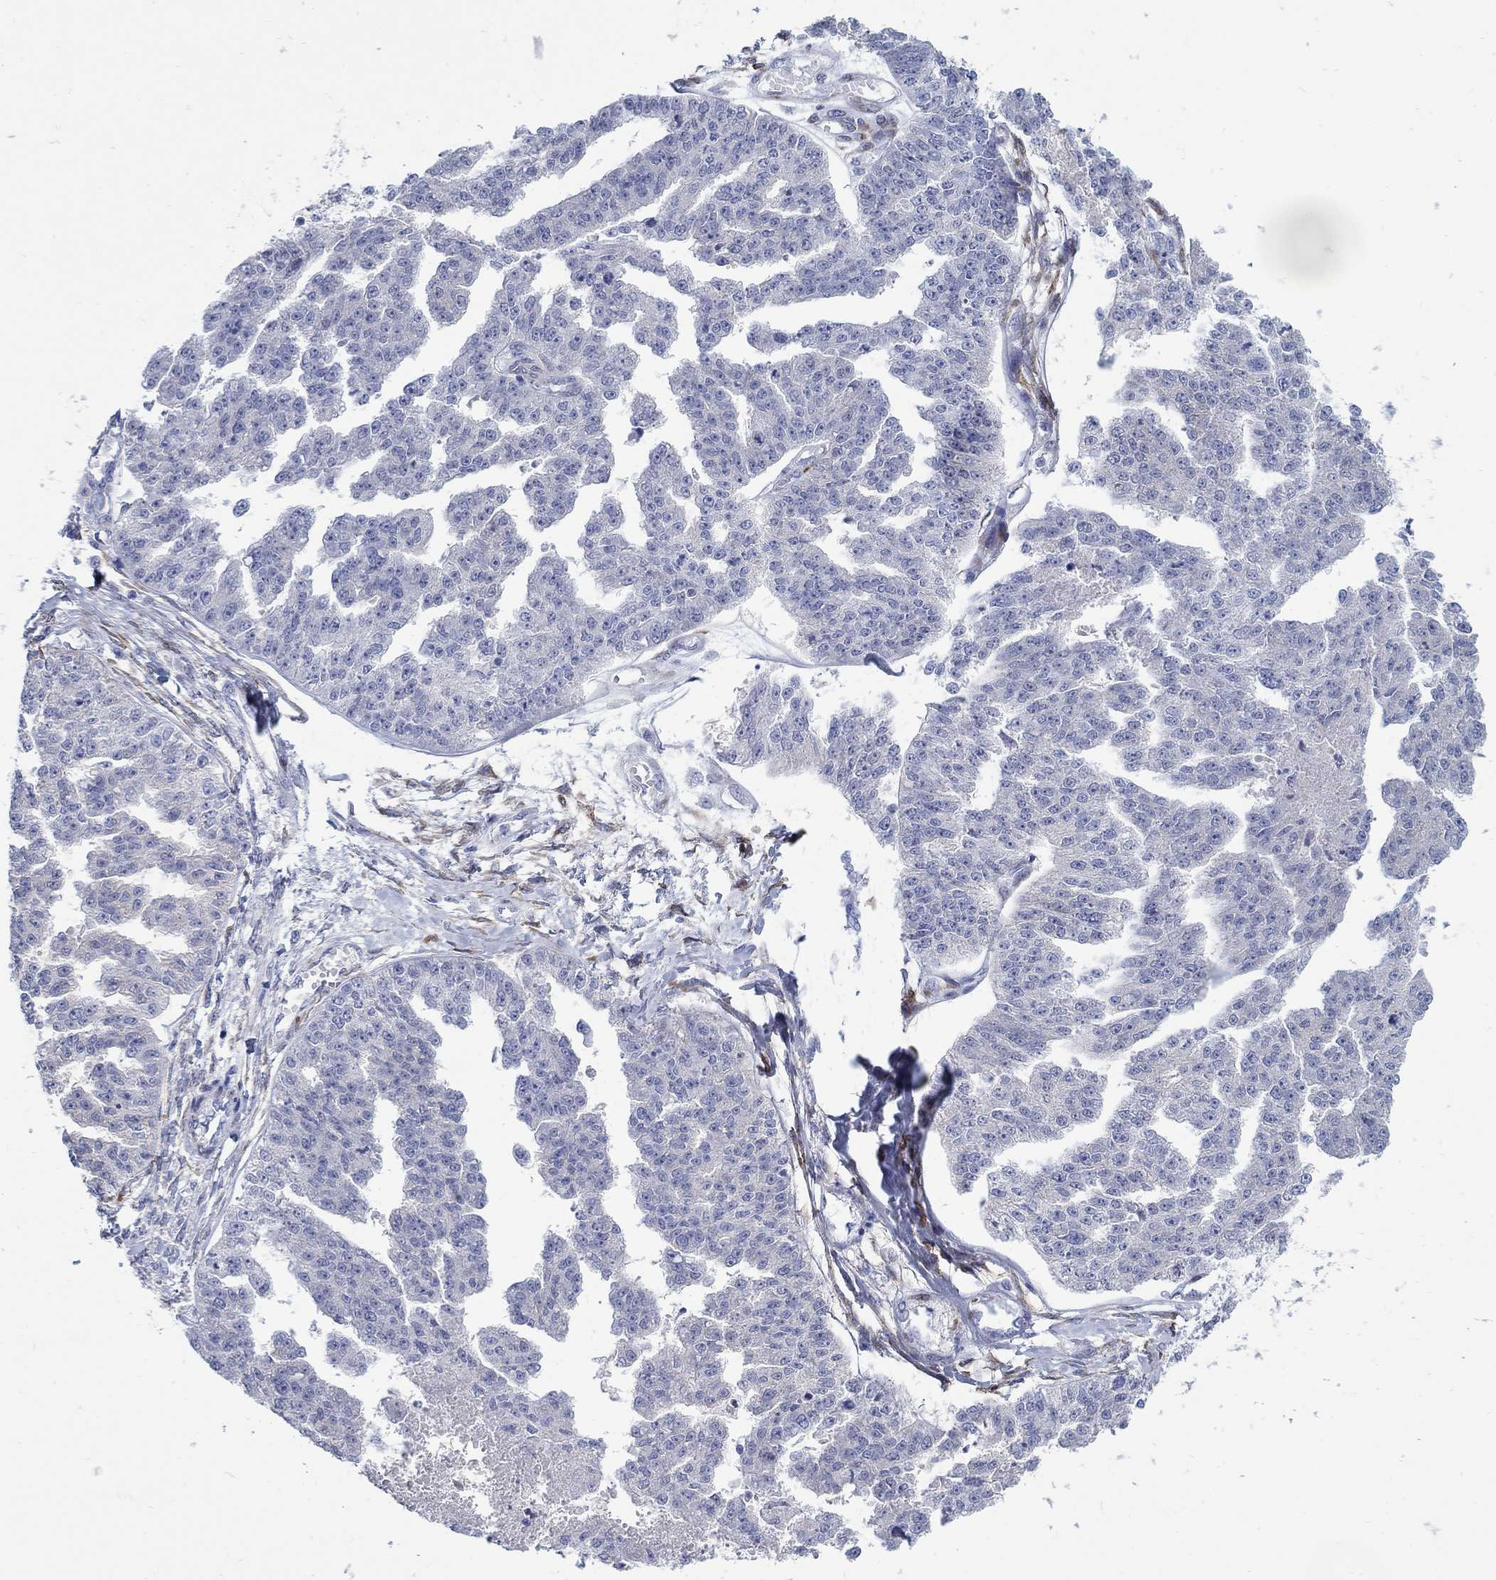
{"staining": {"intensity": "negative", "quantity": "none", "location": "none"}, "tissue": "ovarian cancer", "cell_type": "Tumor cells", "image_type": "cancer", "snomed": [{"axis": "morphology", "description": "Cystadenocarcinoma, serous, NOS"}, {"axis": "topography", "description": "Ovary"}], "caption": "IHC of ovarian serous cystadenocarcinoma shows no positivity in tumor cells.", "gene": "REEP2", "patient": {"sex": "female", "age": 58}}